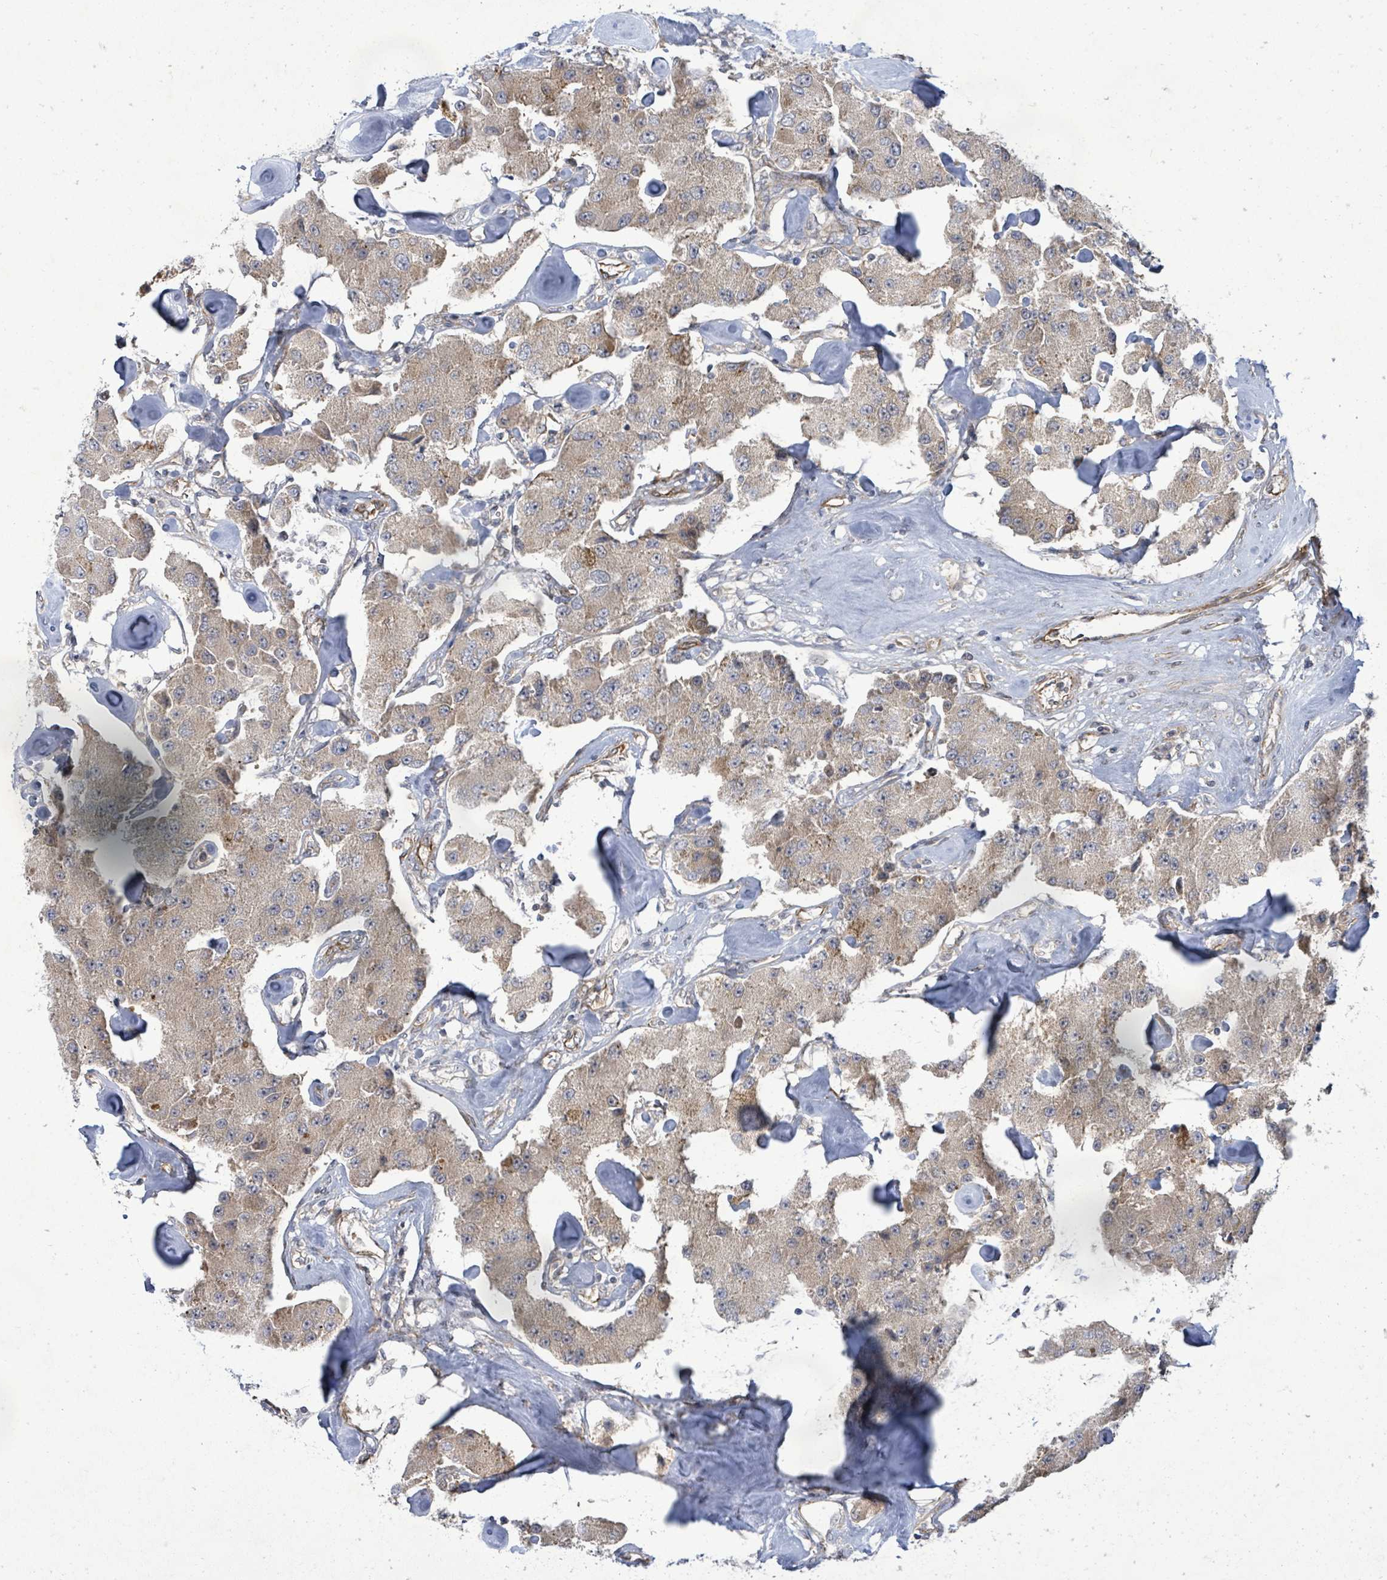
{"staining": {"intensity": "moderate", "quantity": "25%-75%", "location": "cytoplasmic/membranous"}, "tissue": "carcinoid", "cell_type": "Tumor cells", "image_type": "cancer", "snomed": [{"axis": "morphology", "description": "Carcinoid, malignant, NOS"}, {"axis": "topography", "description": "Pancreas"}], "caption": "Carcinoid (malignant) stained with a protein marker reveals moderate staining in tumor cells.", "gene": "KBTBD11", "patient": {"sex": "male", "age": 41}}